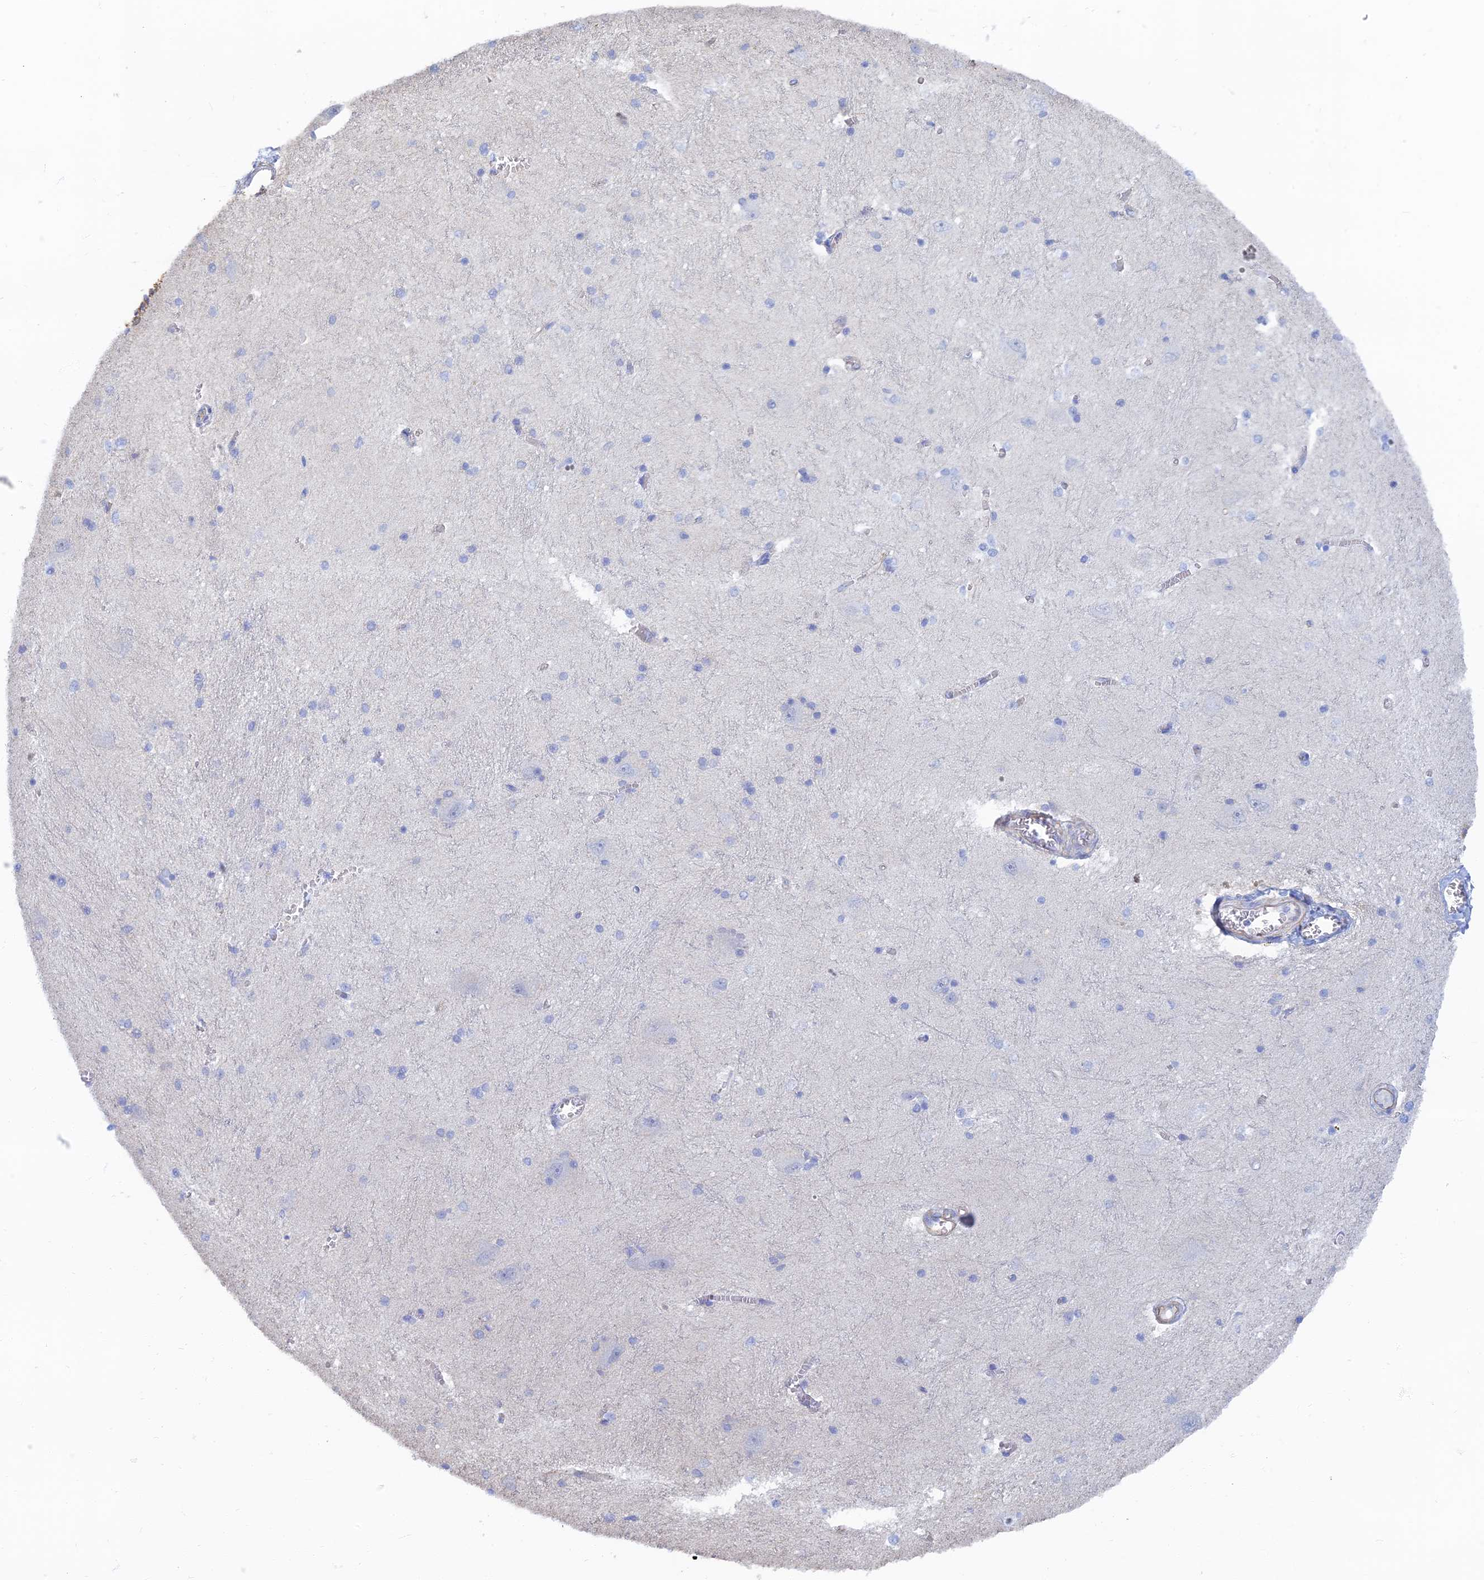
{"staining": {"intensity": "negative", "quantity": "none", "location": "none"}, "tissue": "caudate", "cell_type": "Glial cells", "image_type": "normal", "snomed": [{"axis": "morphology", "description": "Normal tissue, NOS"}, {"axis": "topography", "description": "Lateral ventricle wall"}], "caption": "Normal caudate was stained to show a protein in brown. There is no significant positivity in glial cells.", "gene": "RMC1", "patient": {"sex": "male", "age": 37}}